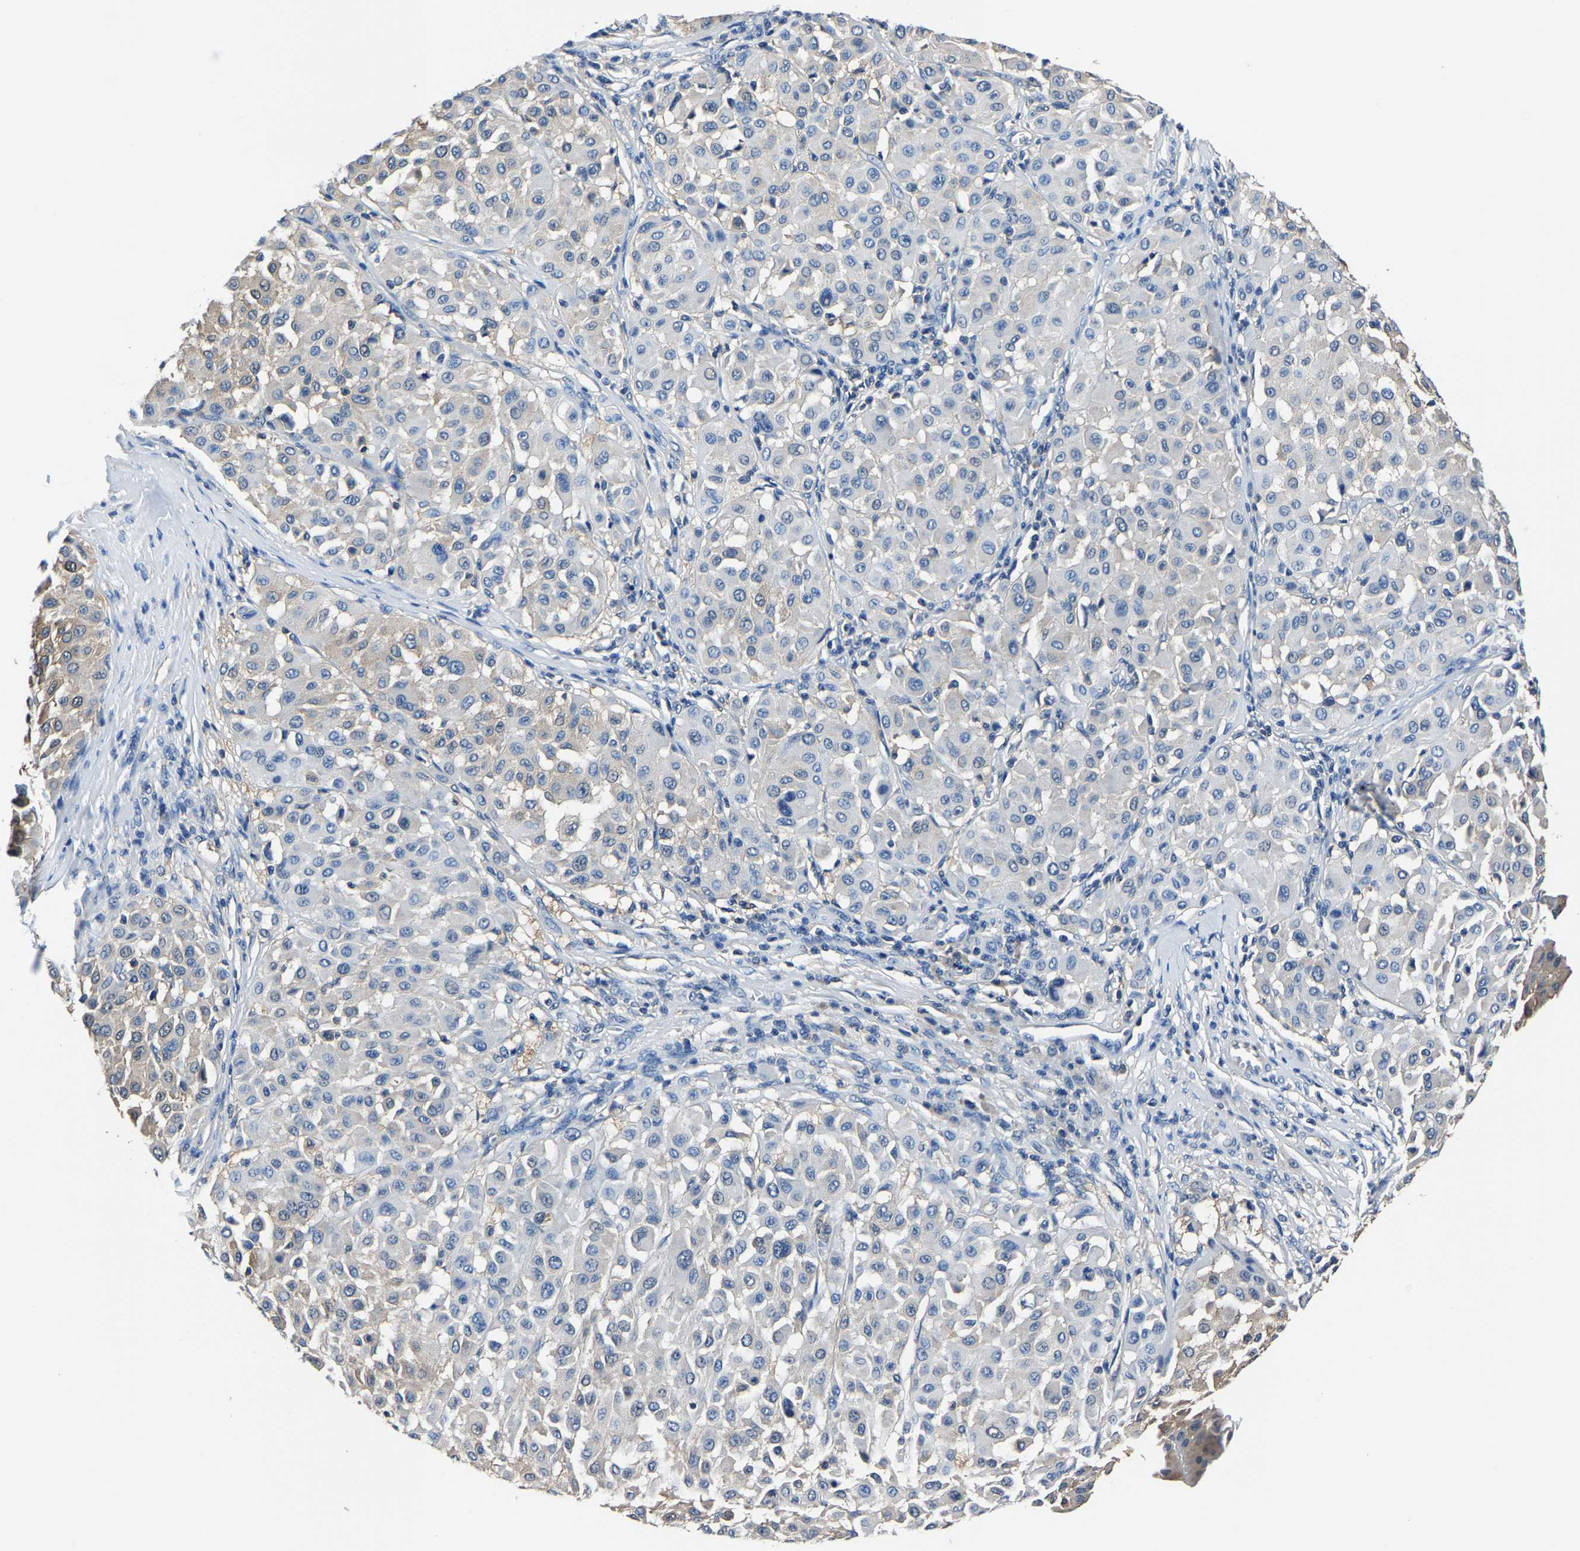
{"staining": {"intensity": "negative", "quantity": "none", "location": "none"}, "tissue": "melanoma", "cell_type": "Tumor cells", "image_type": "cancer", "snomed": [{"axis": "morphology", "description": "Malignant melanoma, Metastatic site"}, {"axis": "topography", "description": "Soft tissue"}], "caption": "This is a histopathology image of immunohistochemistry staining of melanoma, which shows no positivity in tumor cells. (DAB immunohistochemistry, high magnification).", "gene": "ALDOB", "patient": {"sex": "male", "age": 41}}